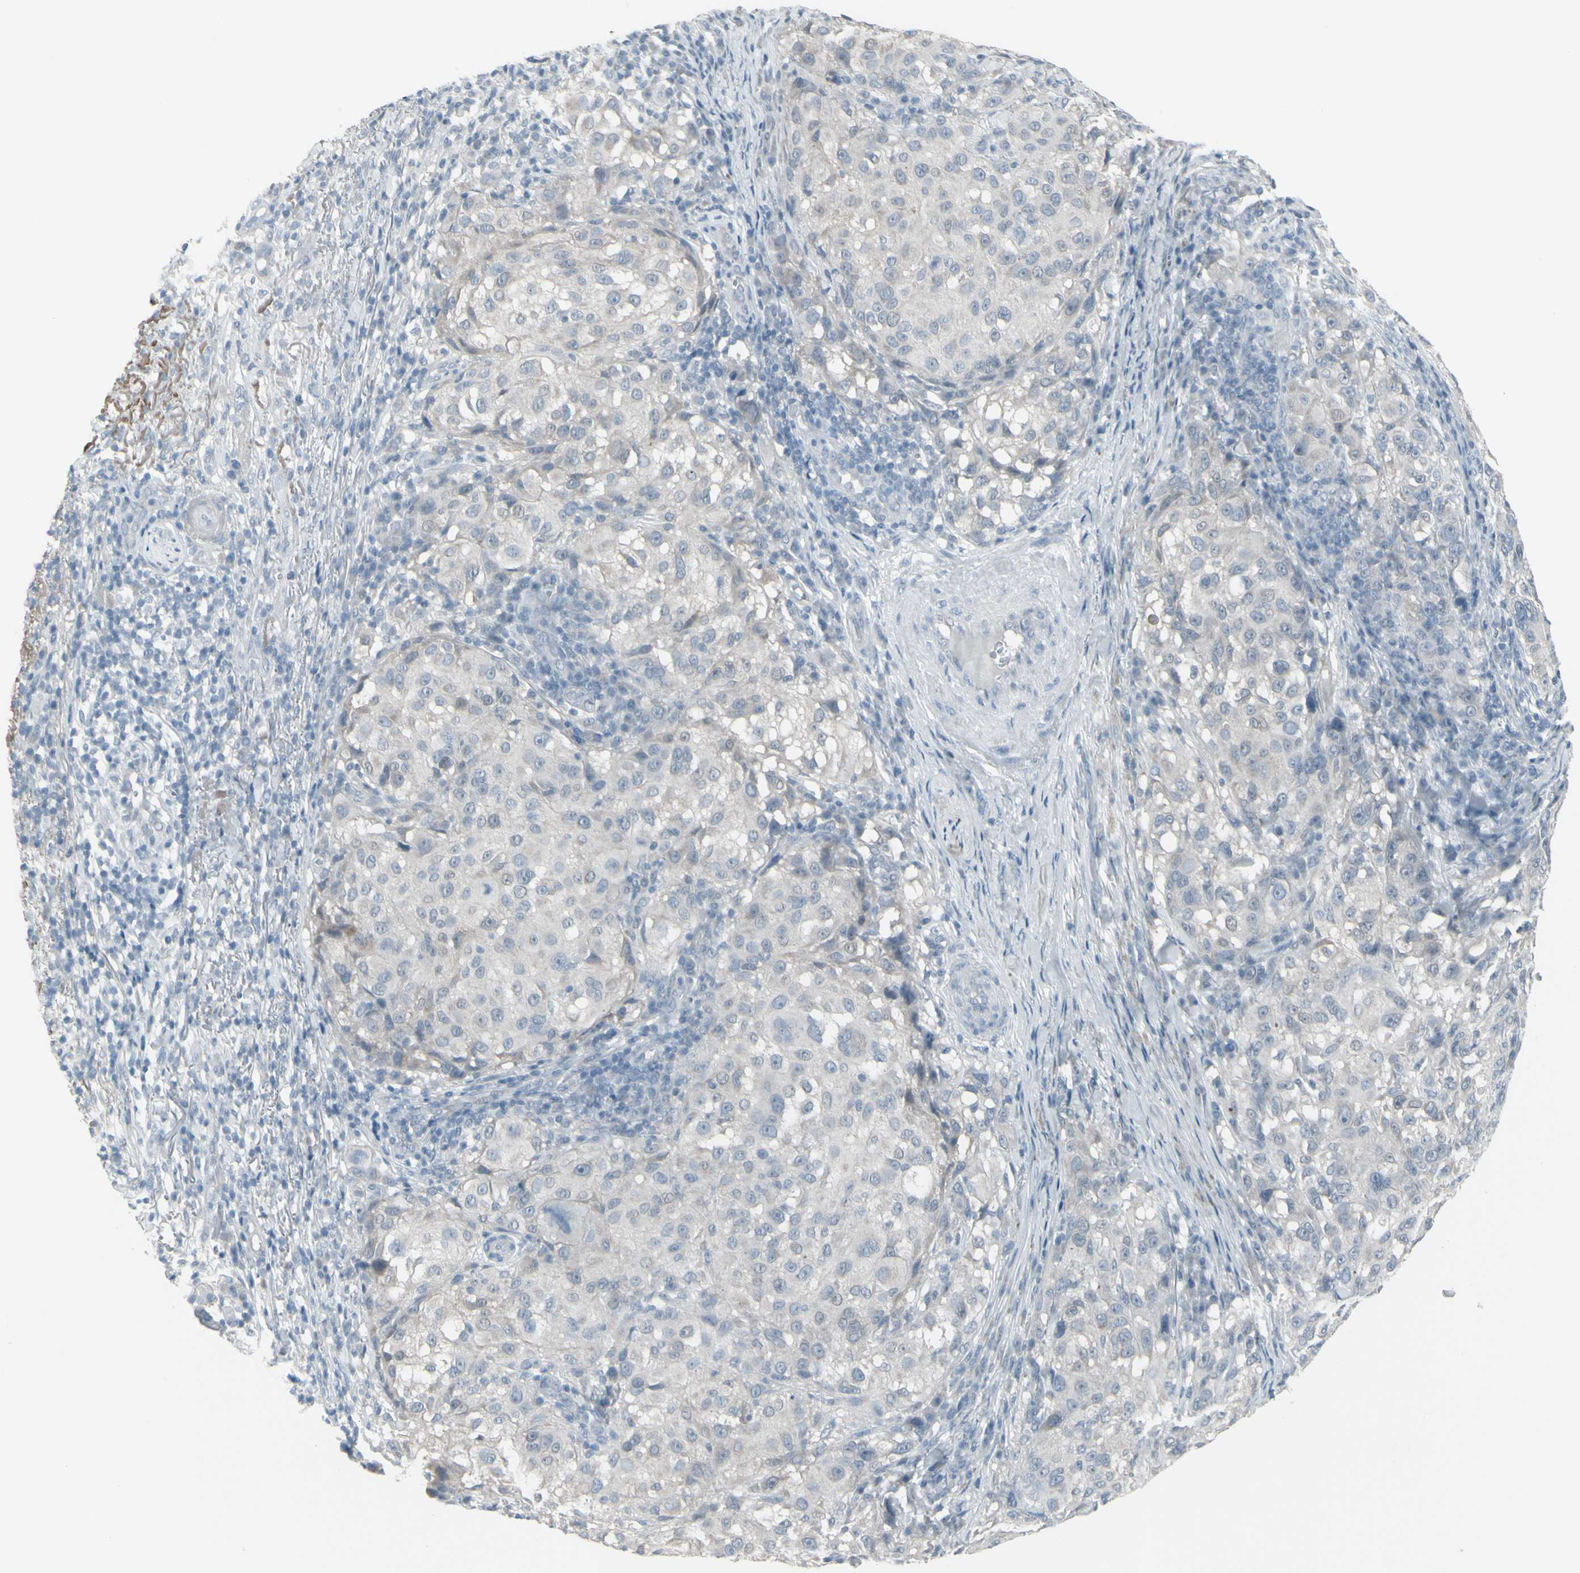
{"staining": {"intensity": "negative", "quantity": "none", "location": "none"}, "tissue": "melanoma", "cell_type": "Tumor cells", "image_type": "cancer", "snomed": [{"axis": "morphology", "description": "Necrosis, NOS"}, {"axis": "morphology", "description": "Malignant melanoma, NOS"}, {"axis": "topography", "description": "Skin"}], "caption": "IHC of malignant melanoma shows no positivity in tumor cells. (DAB immunohistochemistry visualized using brightfield microscopy, high magnification).", "gene": "RAB3A", "patient": {"sex": "female", "age": 87}}